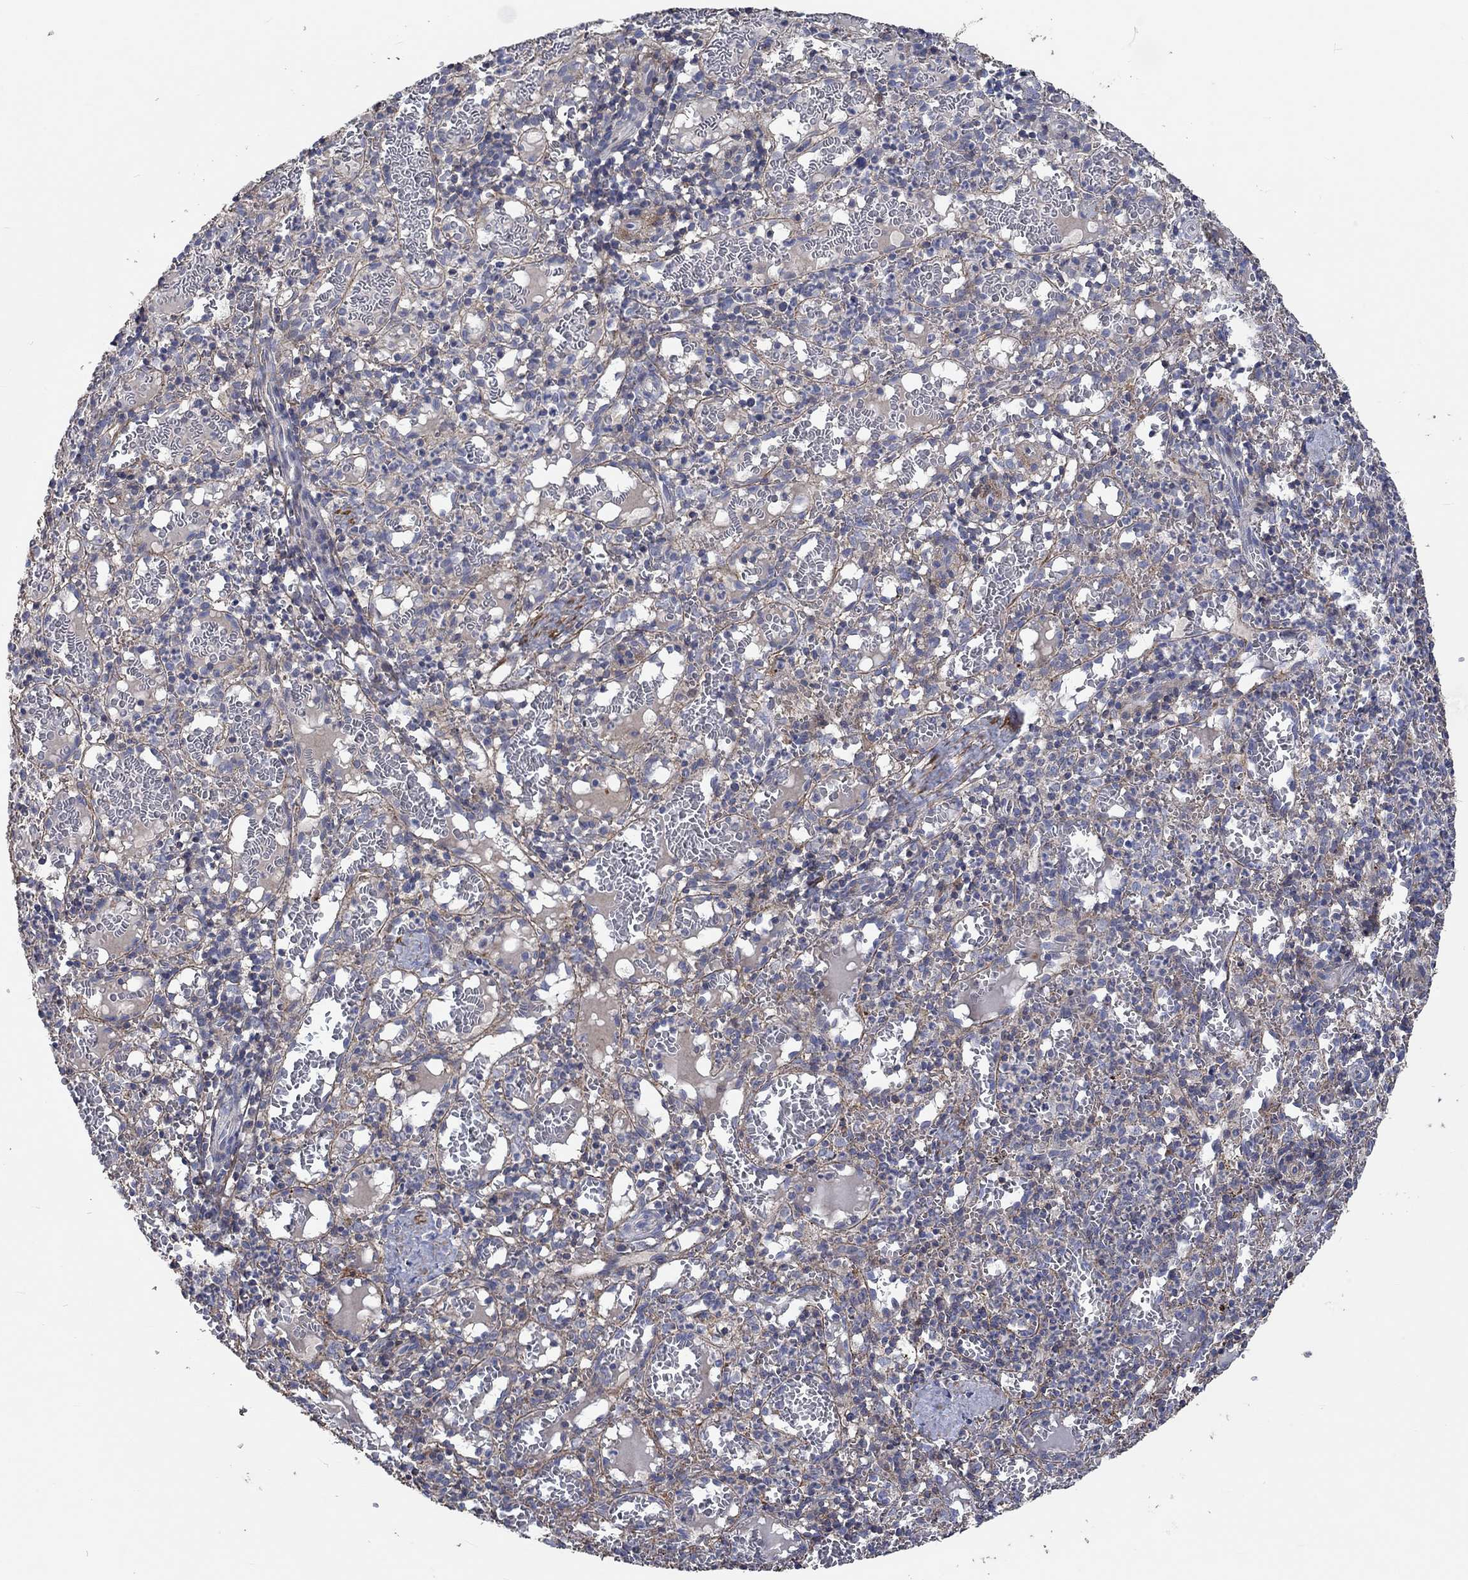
{"staining": {"intensity": "negative", "quantity": "none", "location": "none"}, "tissue": "spleen", "cell_type": "Cells in red pulp", "image_type": "normal", "snomed": [{"axis": "morphology", "description": "Normal tissue, NOS"}, {"axis": "topography", "description": "Spleen"}], "caption": "This is an immunohistochemistry image of normal human spleen. There is no expression in cells in red pulp.", "gene": "TNFAIP8L3", "patient": {"sex": "male", "age": 11}}